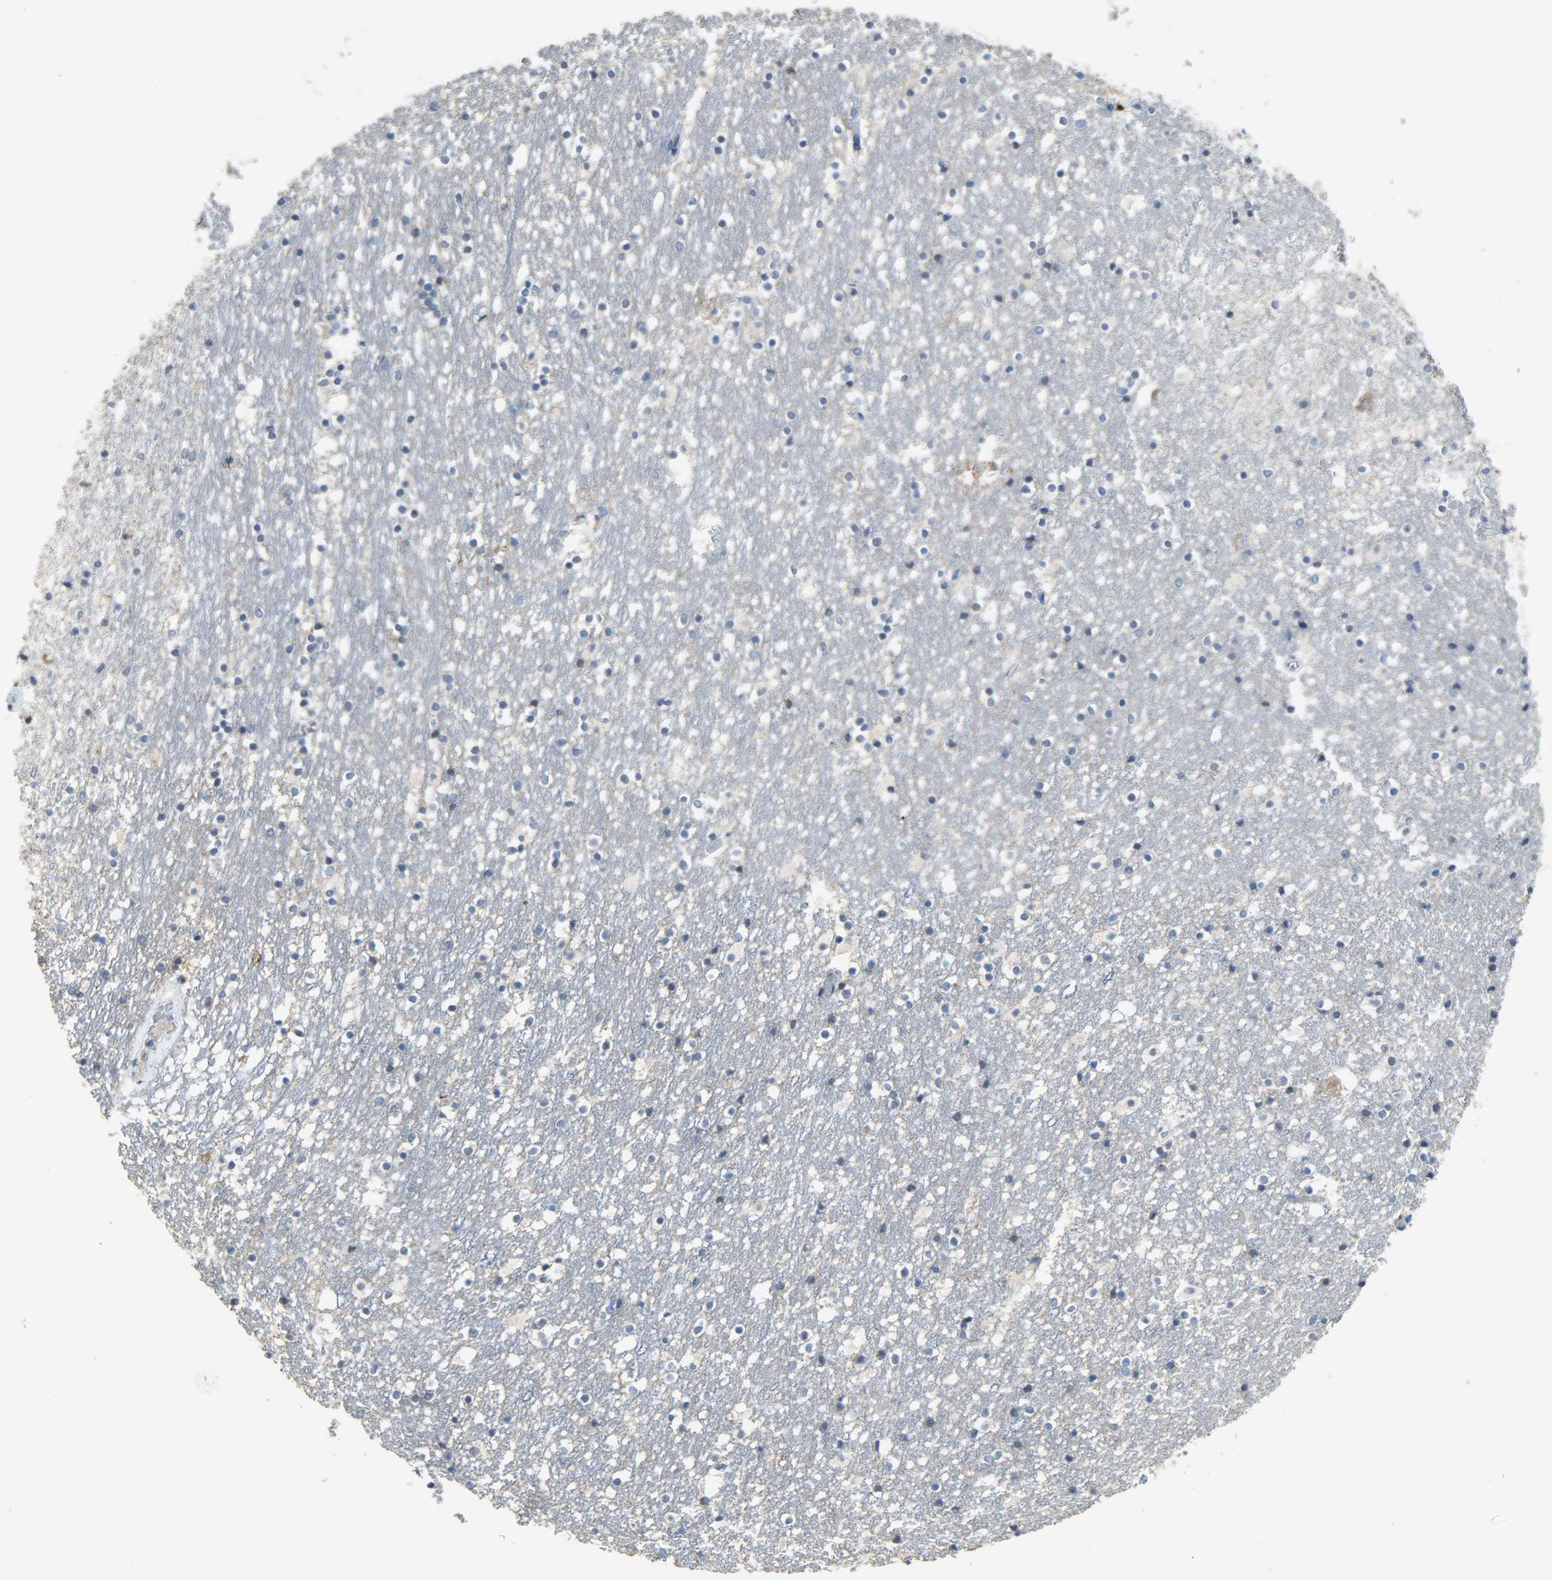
{"staining": {"intensity": "strong", "quantity": "25%-75%", "location": "cytoplasmic/membranous"}, "tissue": "caudate", "cell_type": "Glial cells", "image_type": "normal", "snomed": [{"axis": "morphology", "description": "Normal tissue, NOS"}, {"axis": "topography", "description": "Lateral ventricle wall"}], "caption": "Immunohistochemical staining of unremarkable caudate shows strong cytoplasmic/membranous protein positivity in approximately 25%-75% of glial cells.", "gene": "DNAJB6", "patient": {"sex": "male", "age": 45}}